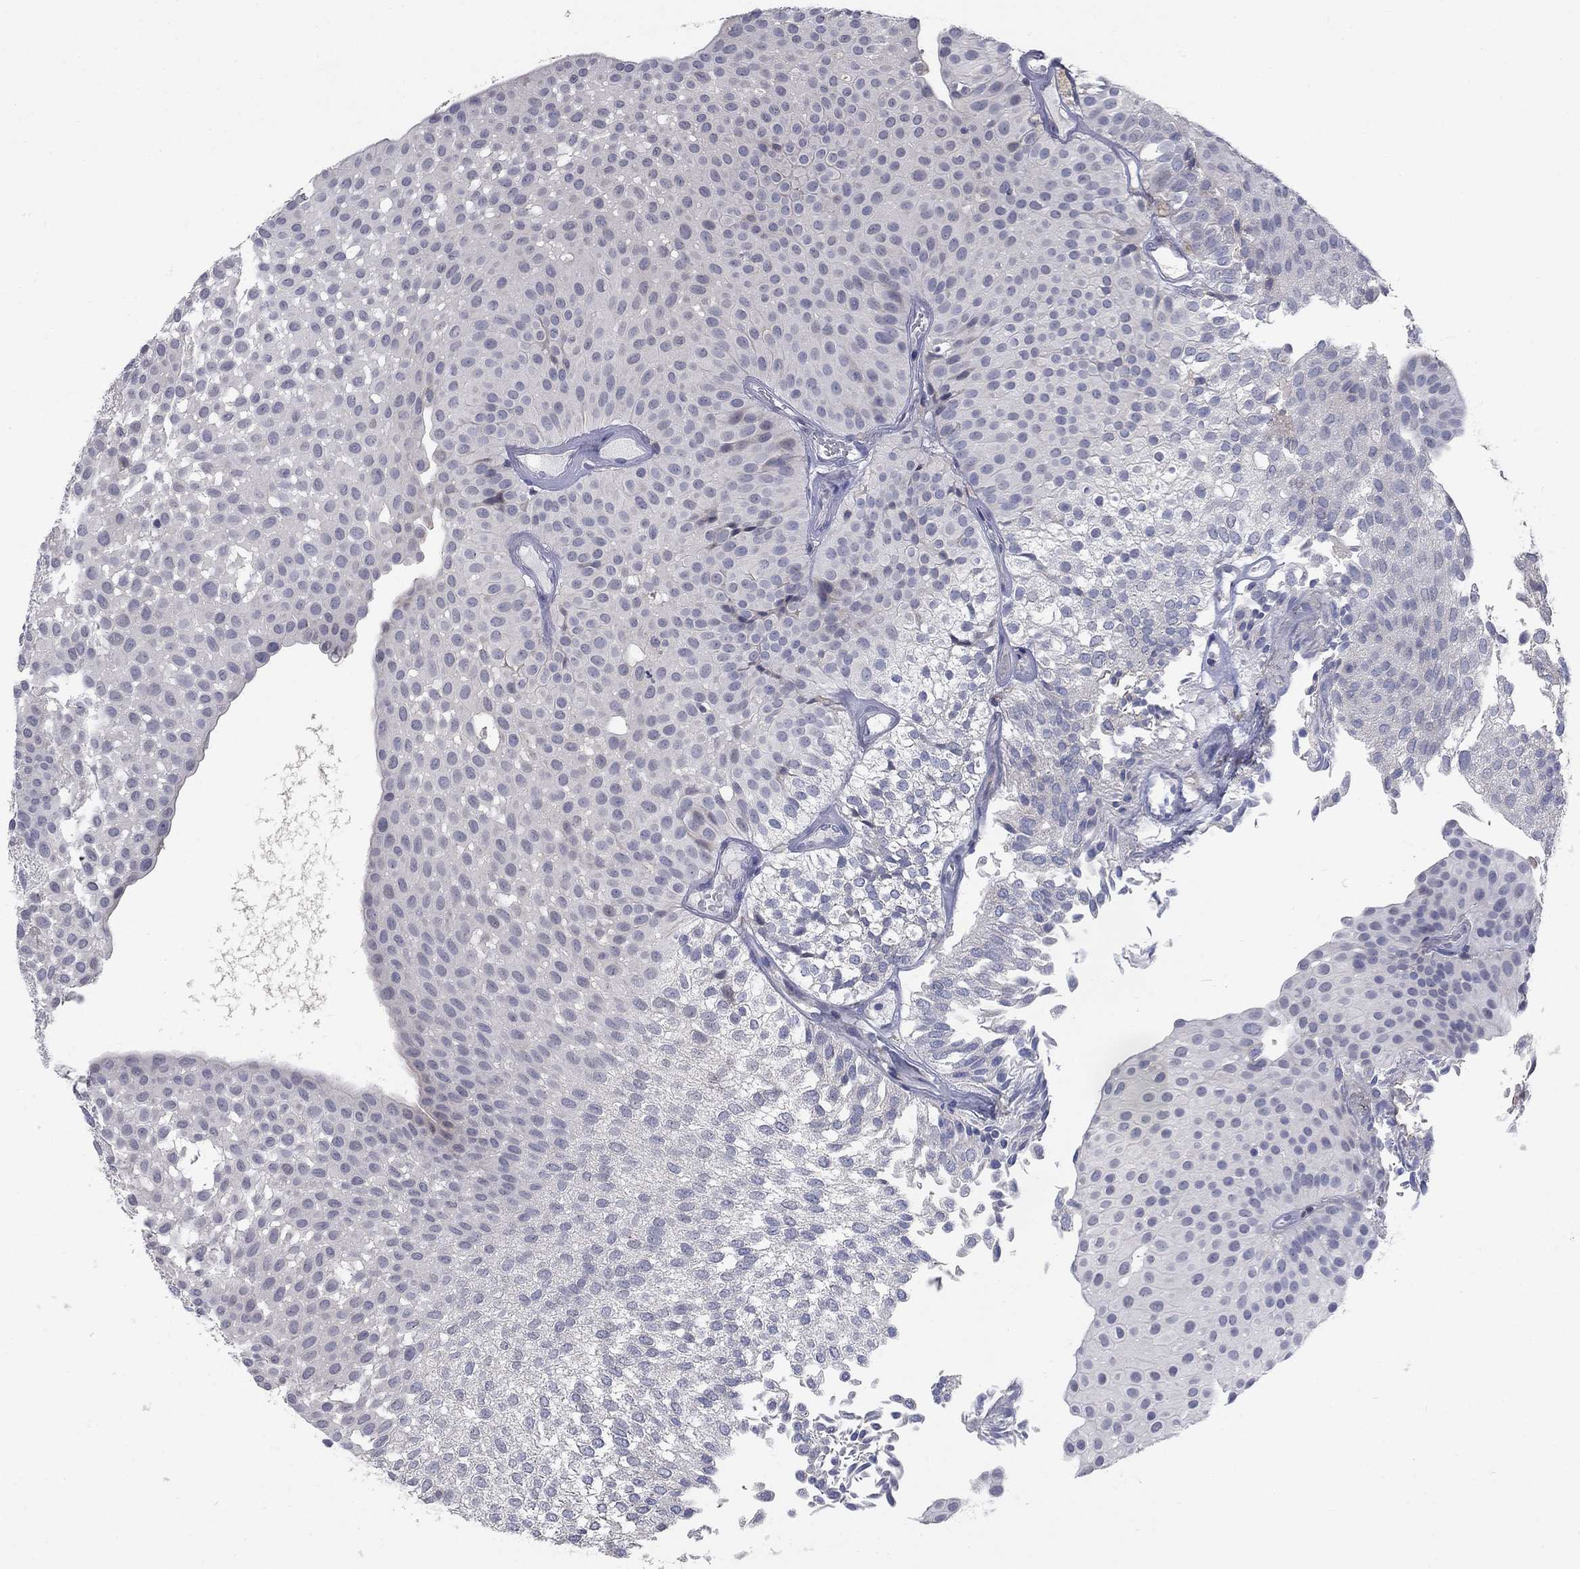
{"staining": {"intensity": "negative", "quantity": "none", "location": "none"}, "tissue": "urothelial cancer", "cell_type": "Tumor cells", "image_type": "cancer", "snomed": [{"axis": "morphology", "description": "Urothelial carcinoma, Low grade"}, {"axis": "topography", "description": "Urinary bladder"}], "caption": "The image reveals no staining of tumor cells in urothelial cancer.", "gene": "NTRK2", "patient": {"sex": "male", "age": 64}}